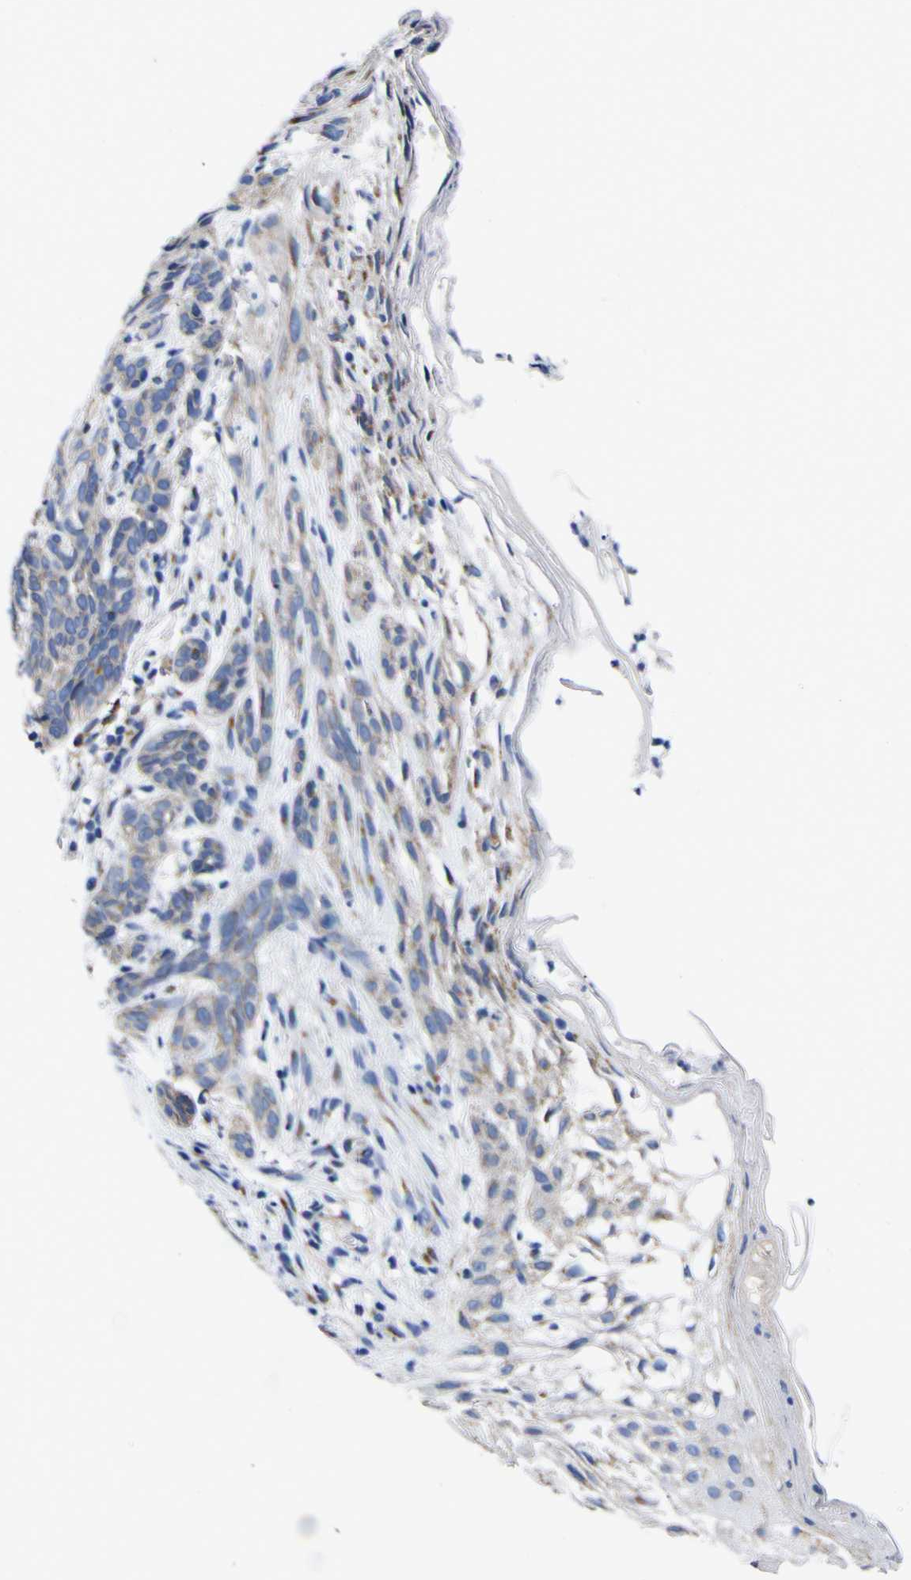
{"staining": {"intensity": "weak", "quantity": "<25%", "location": "cytoplasmic/membranous"}, "tissue": "skin cancer", "cell_type": "Tumor cells", "image_type": "cancer", "snomed": [{"axis": "morphology", "description": "Basal cell carcinoma"}, {"axis": "topography", "description": "Skin"}], "caption": "Tumor cells show no significant protein expression in skin cancer (basal cell carcinoma).", "gene": "GOLM1", "patient": {"sex": "female", "age": 70}}